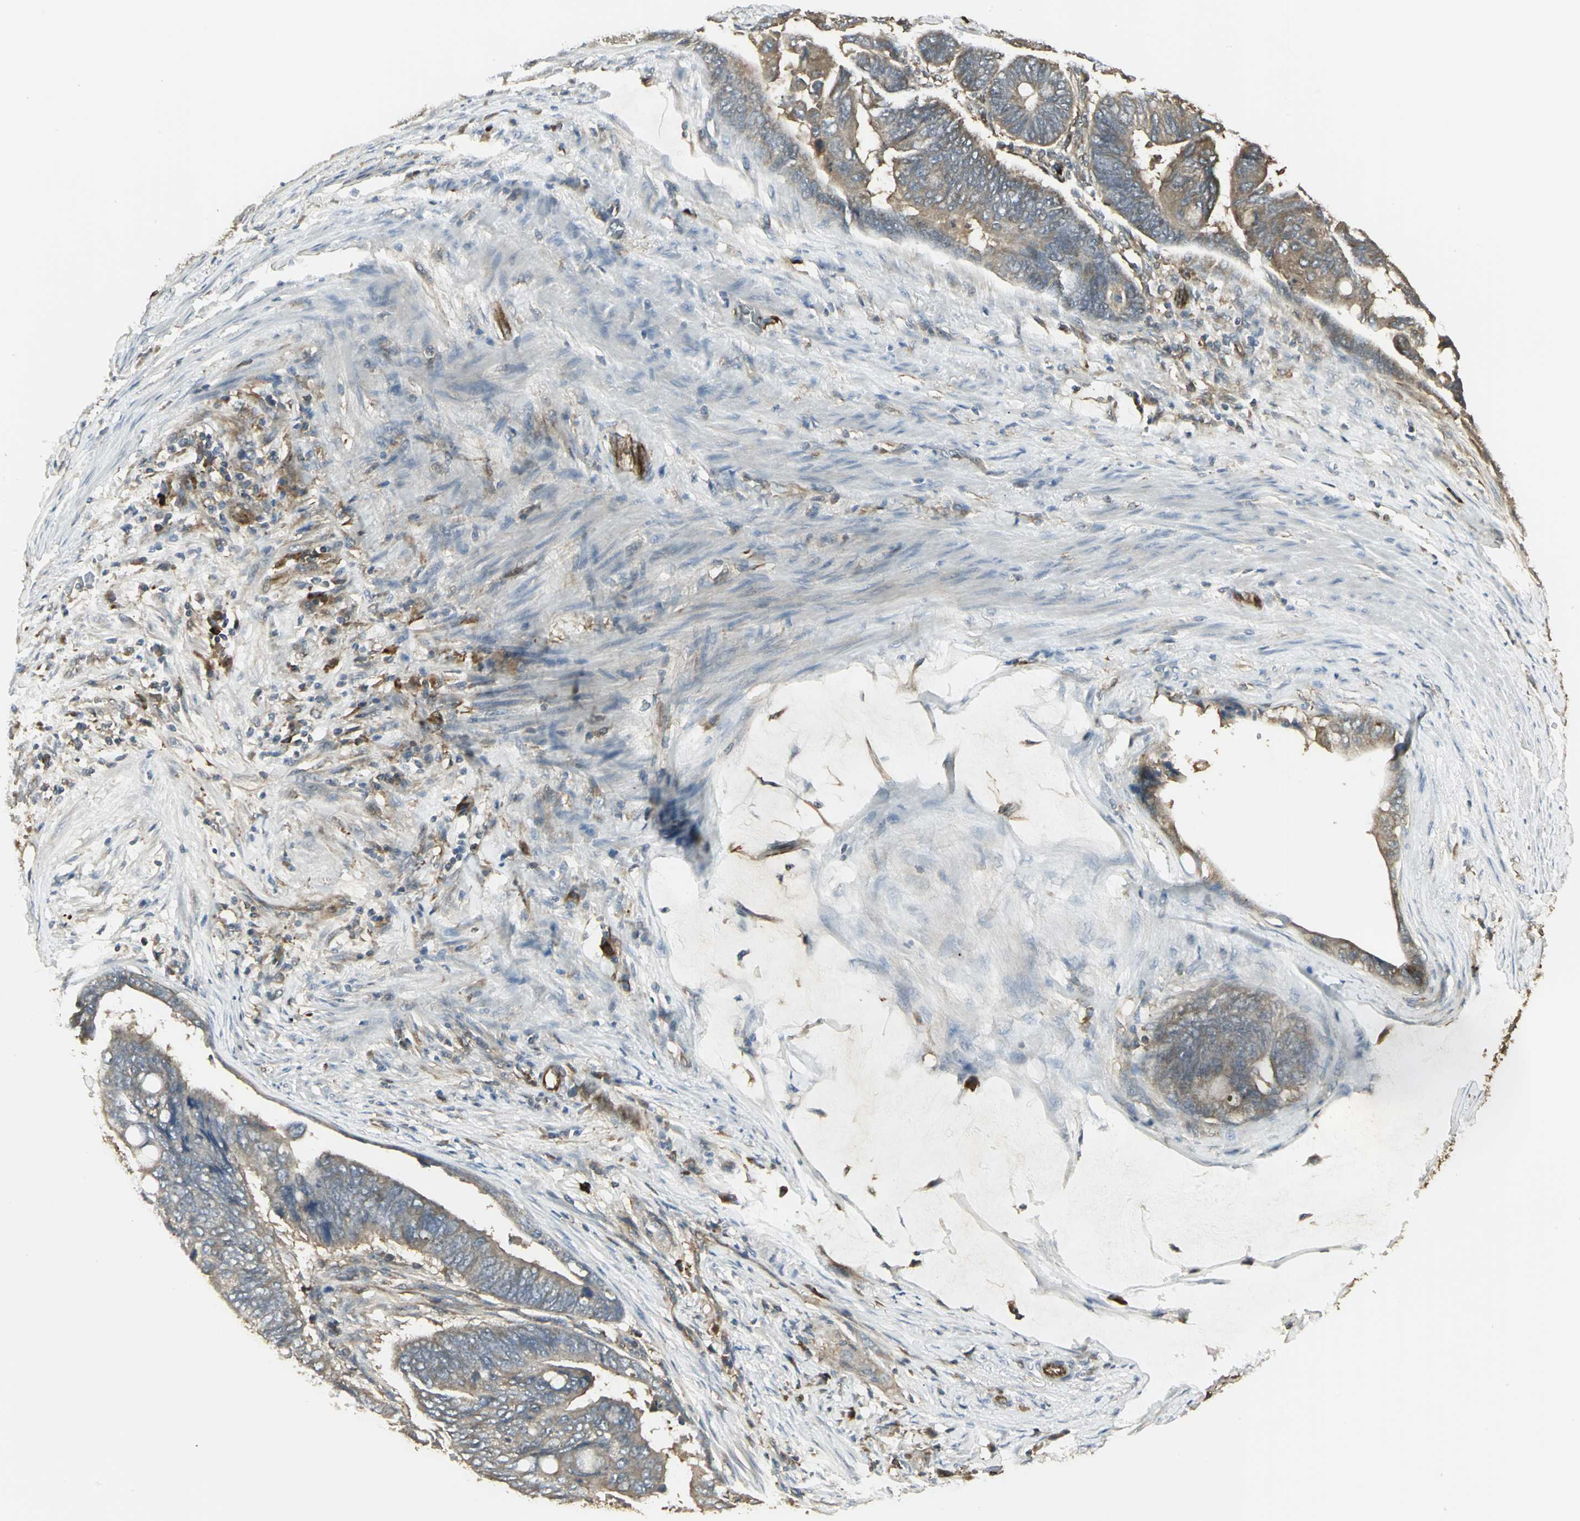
{"staining": {"intensity": "moderate", "quantity": ">75%", "location": "cytoplasmic/membranous"}, "tissue": "colorectal cancer", "cell_type": "Tumor cells", "image_type": "cancer", "snomed": [{"axis": "morphology", "description": "Normal tissue, NOS"}, {"axis": "morphology", "description": "Adenocarcinoma, NOS"}, {"axis": "topography", "description": "Rectum"}, {"axis": "topography", "description": "Peripheral nerve tissue"}], "caption": "Immunohistochemical staining of human colorectal cancer (adenocarcinoma) reveals medium levels of moderate cytoplasmic/membranous expression in about >75% of tumor cells.", "gene": "PRXL2B", "patient": {"sex": "male", "age": 92}}